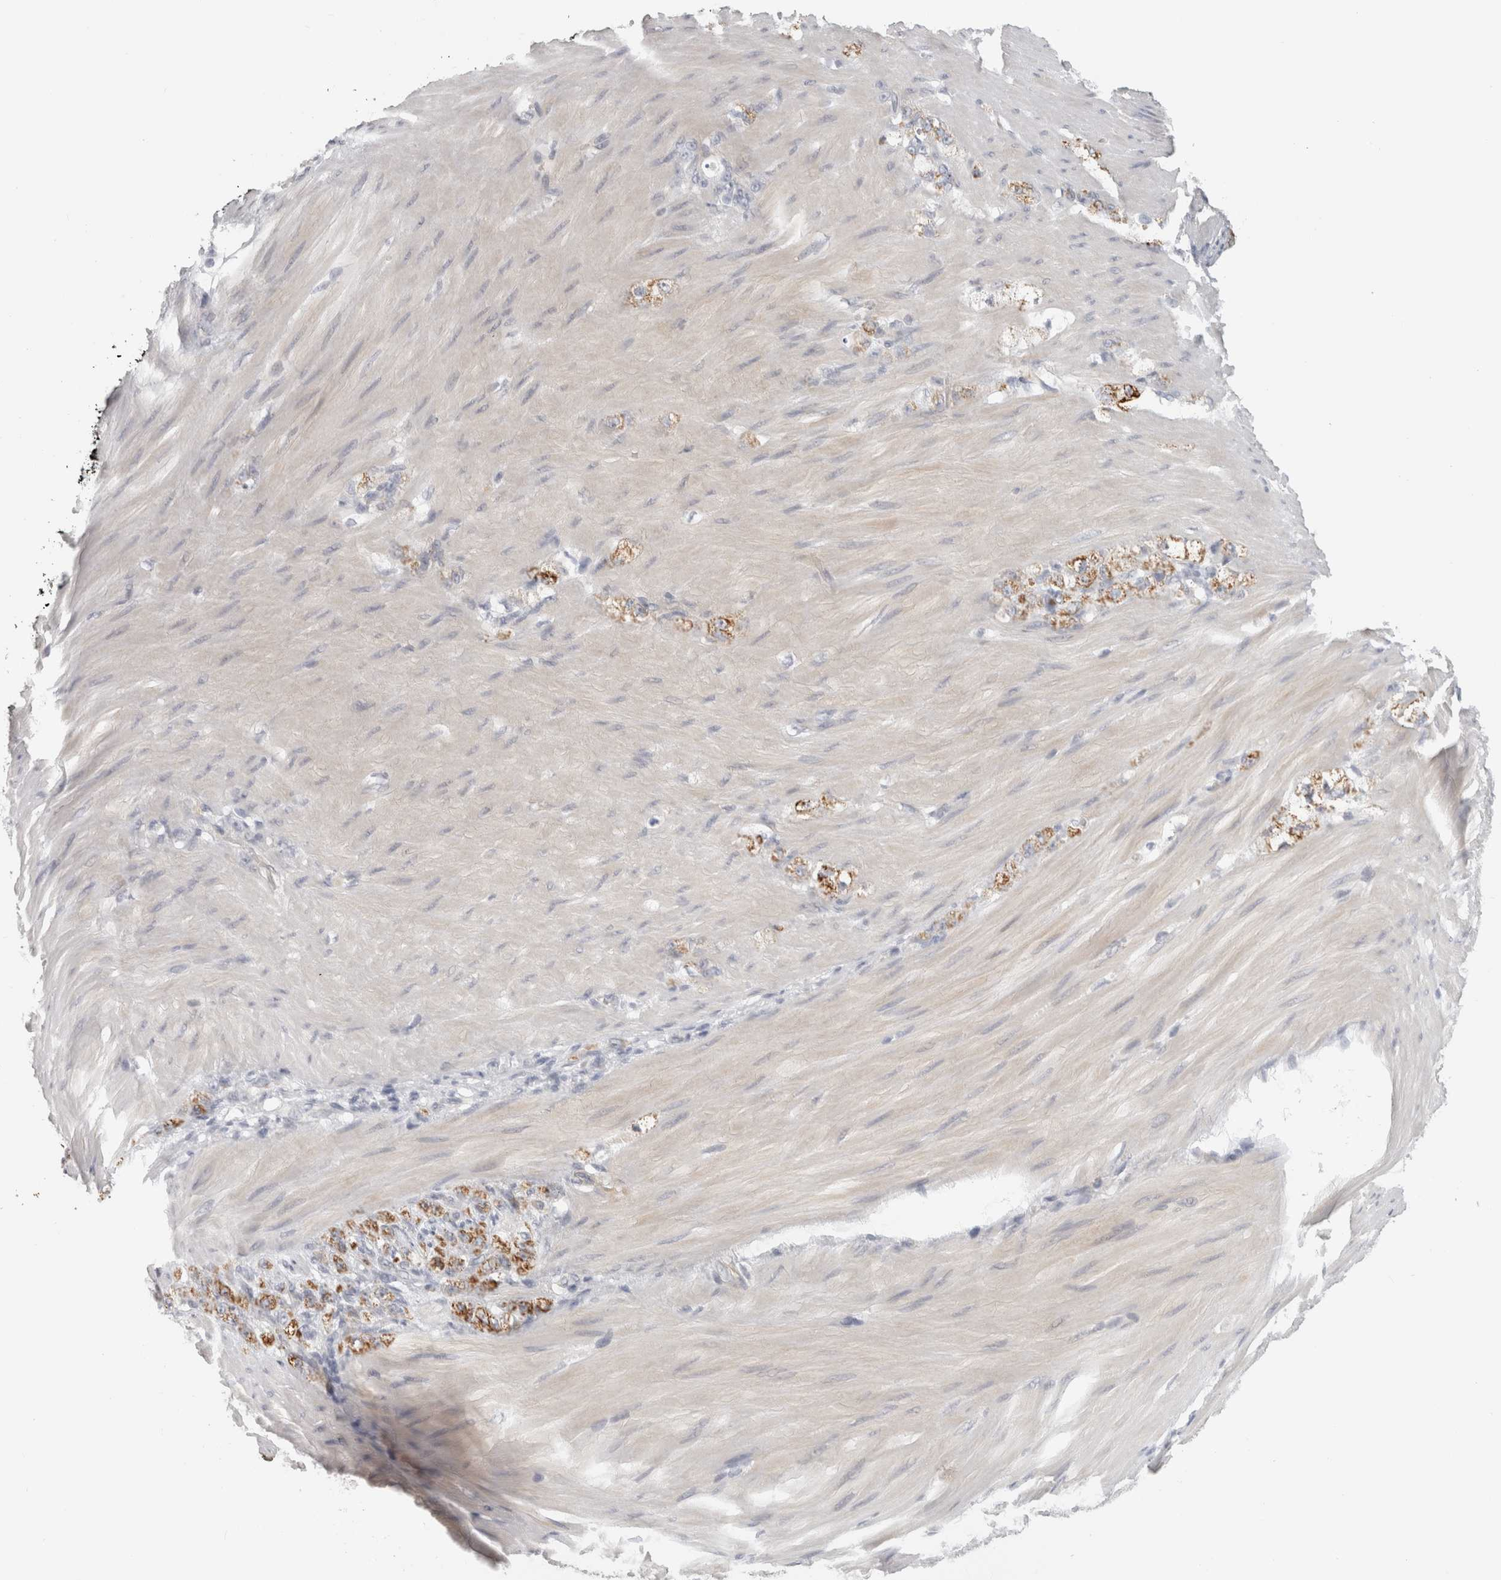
{"staining": {"intensity": "moderate", "quantity": ">75%", "location": "cytoplasmic/membranous"}, "tissue": "stomach cancer", "cell_type": "Tumor cells", "image_type": "cancer", "snomed": [{"axis": "morphology", "description": "Normal tissue, NOS"}, {"axis": "morphology", "description": "Adenocarcinoma, NOS"}, {"axis": "topography", "description": "Stomach"}], "caption": "An immunohistochemistry (IHC) image of neoplastic tissue is shown. Protein staining in brown highlights moderate cytoplasmic/membranous positivity in stomach adenocarcinoma within tumor cells.", "gene": "FBLIM1", "patient": {"sex": "male", "age": 82}}